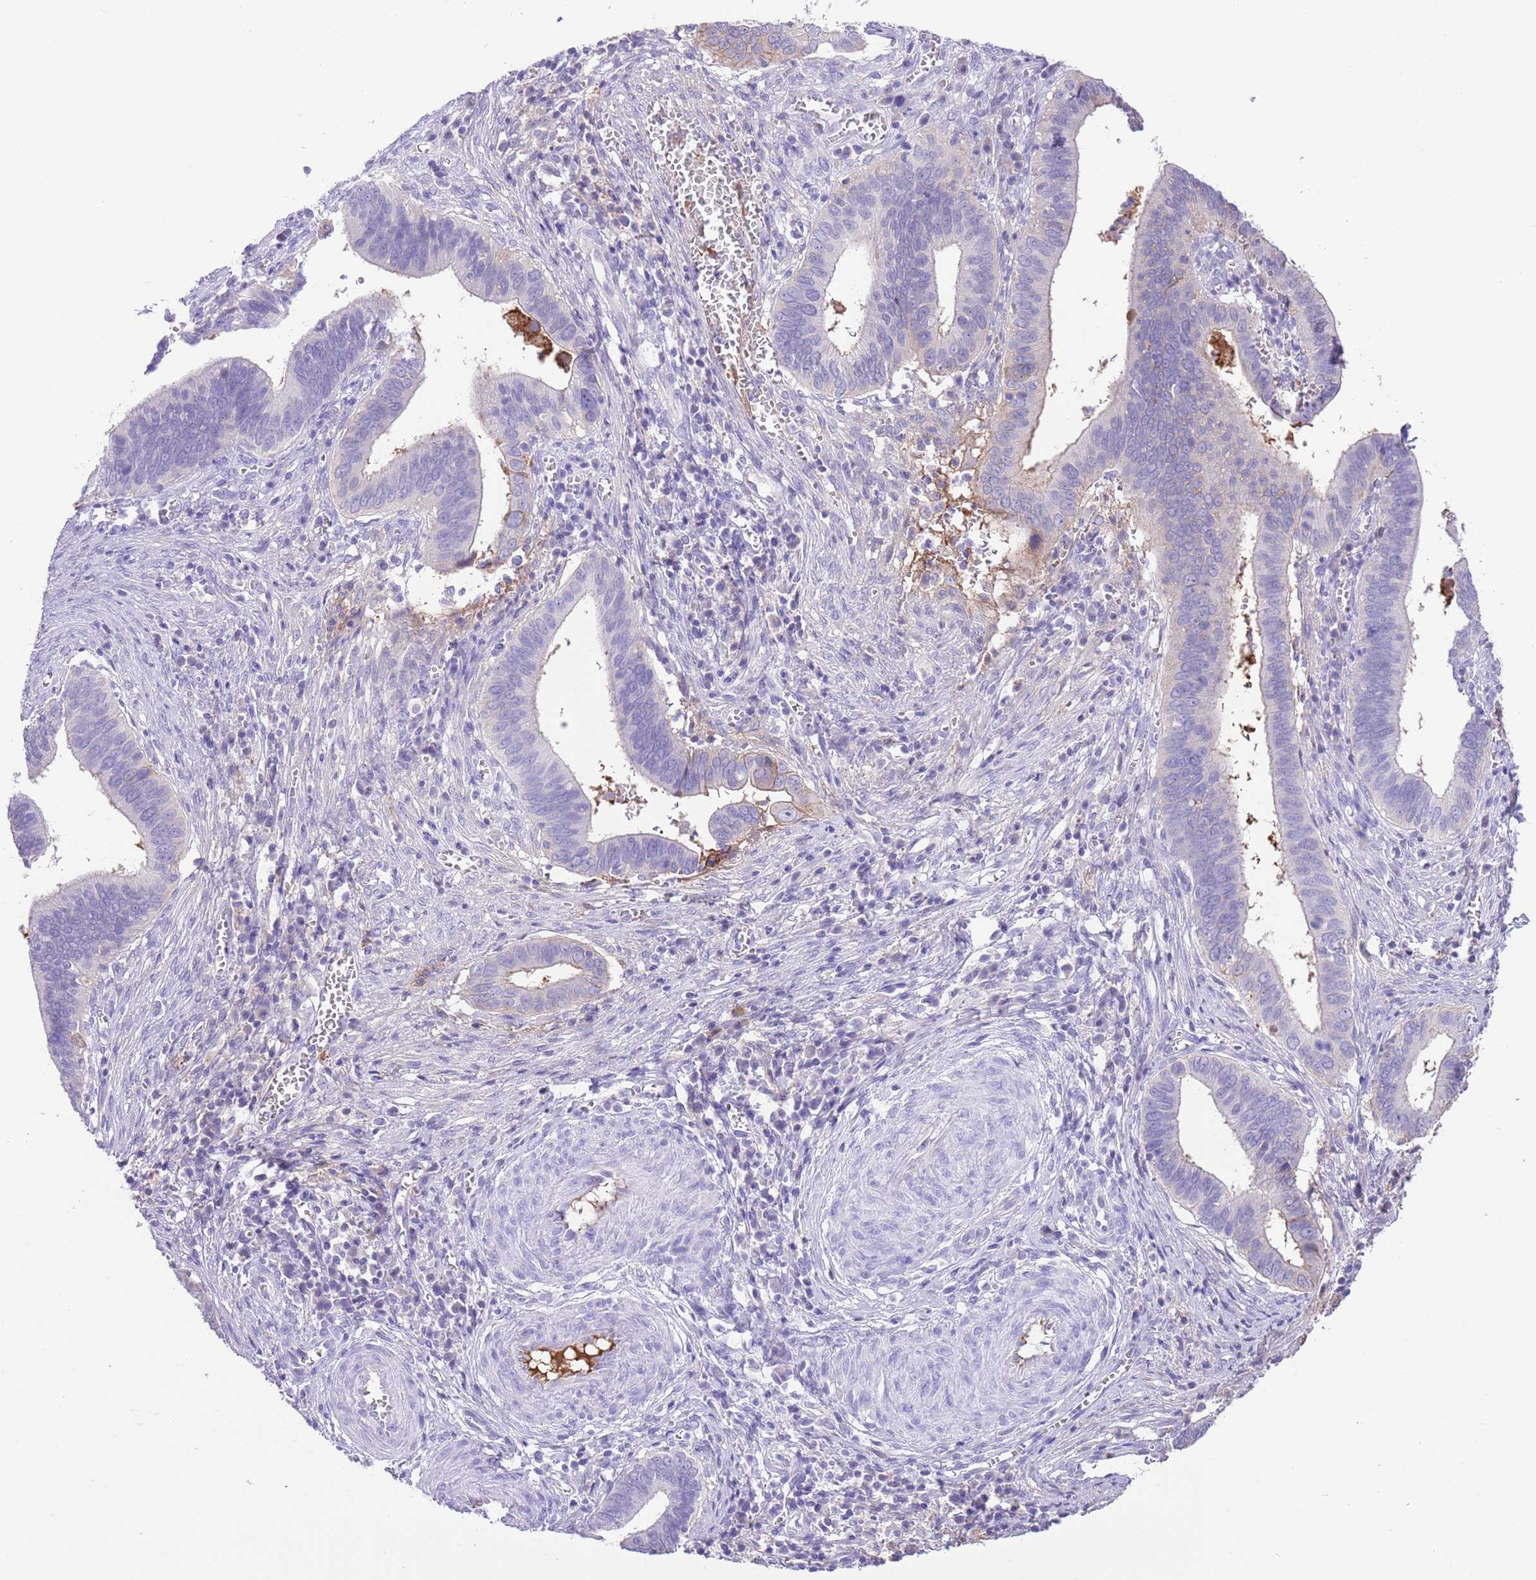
{"staining": {"intensity": "negative", "quantity": "none", "location": "none"}, "tissue": "cervical cancer", "cell_type": "Tumor cells", "image_type": "cancer", "snomed": [{"axis": "morphology", "description": "Adenocarcinoma, NOS"}, {"axis": "topography", "description": "Cervix"}], "caption": "The IHC photomicrograph has no significant staining in tumor cells of adenocarcinoma (cervical) tissue.", "gene": "IGF1", "patient": {"sex": "female", "age": 42}}